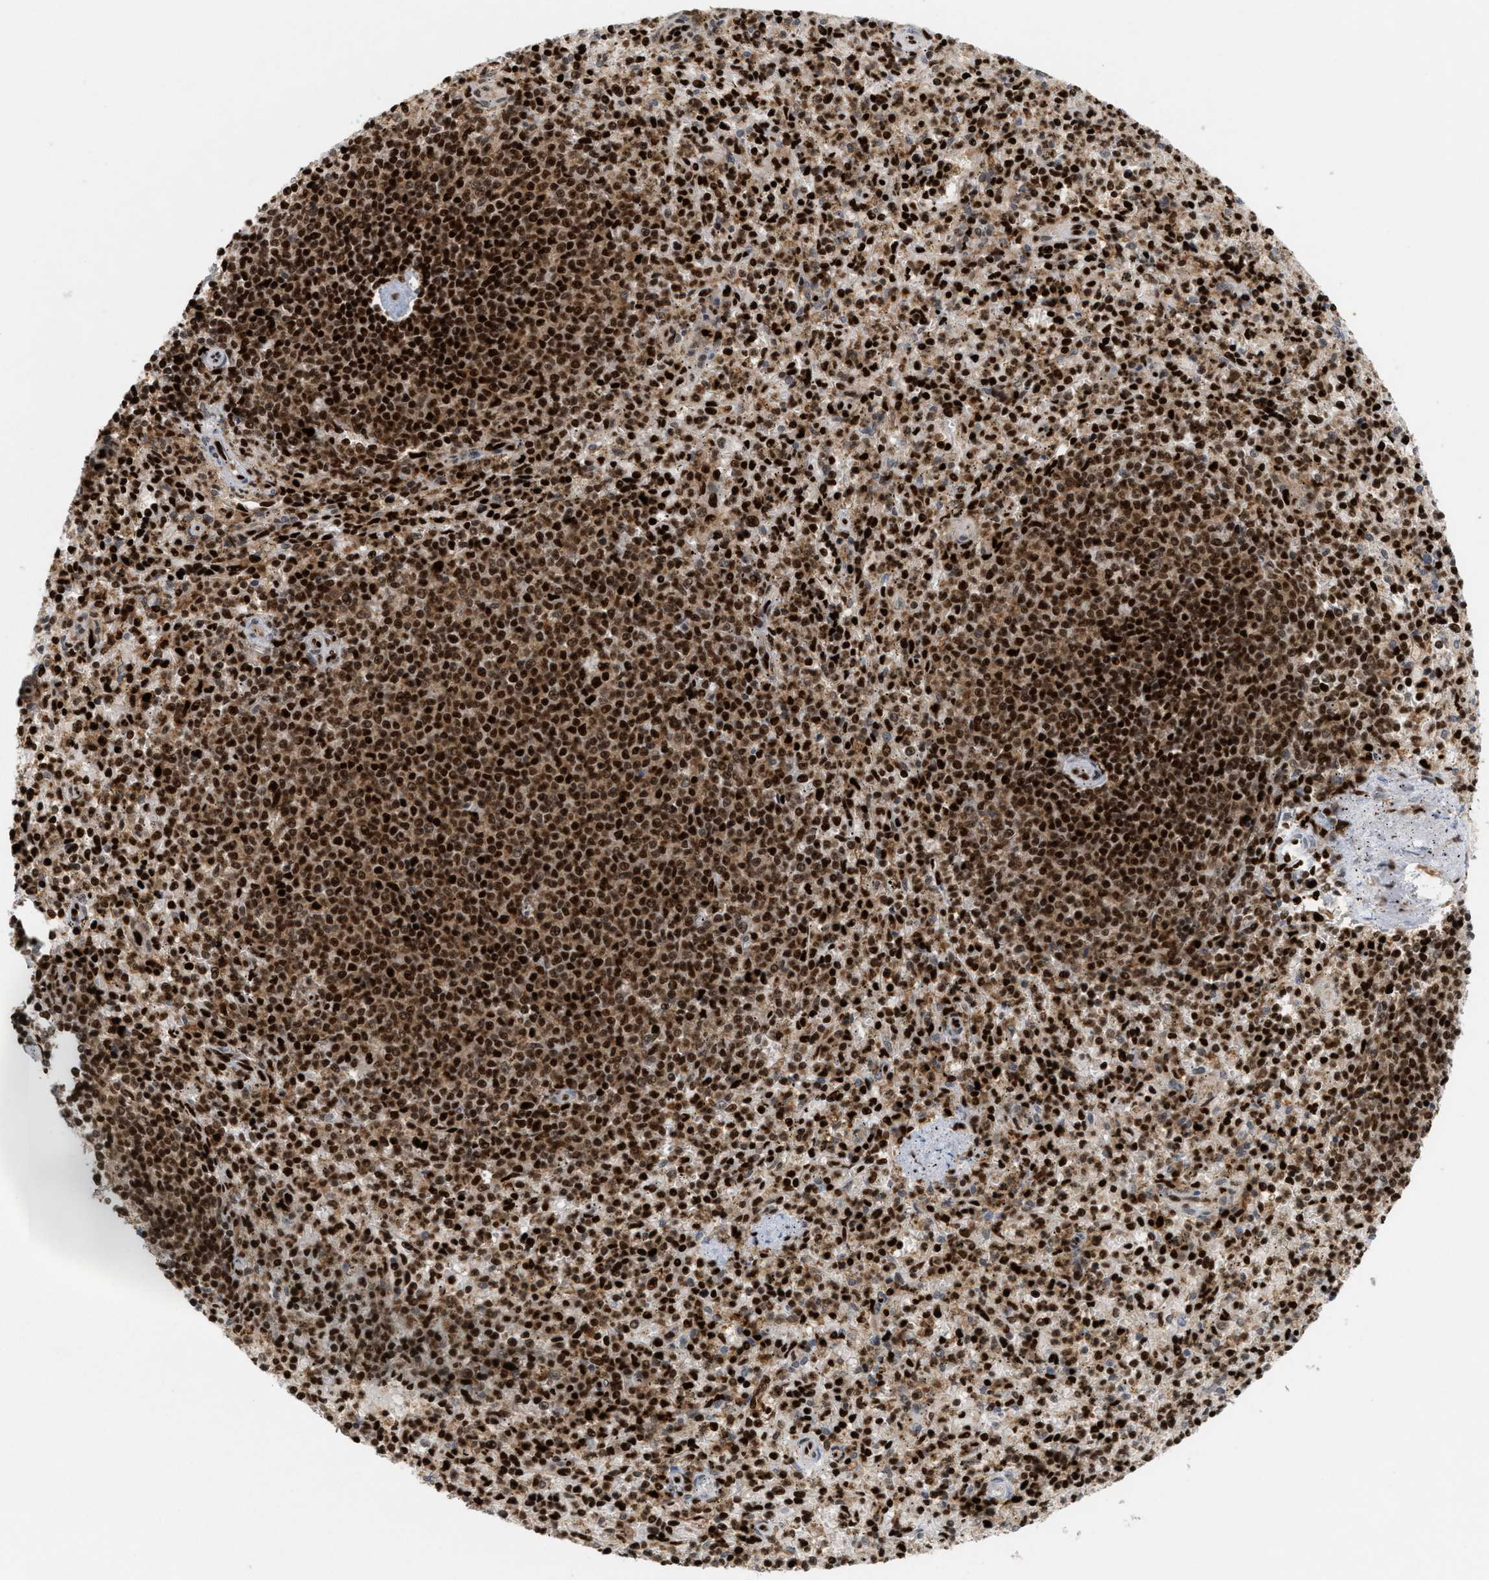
{"staining": {"intensity": "strong", "quantity": ">75%", "location": "nuclear"}, "tissue": "spleen", "cell_type": "Cells in red pulp", "image_type": "normal", "snomed": [{"axis": "morphology", "description": "Normal tissue, NOS"}, {"axis": "topography", "description": "Spleen"}], "caption": "Spleen stained with a brown dye reveals strong nuclear positive staining in approximately >75% of cells in red pulp.", "gene": "C17orf49", "patient": {"sex": "male", "age": 72}}